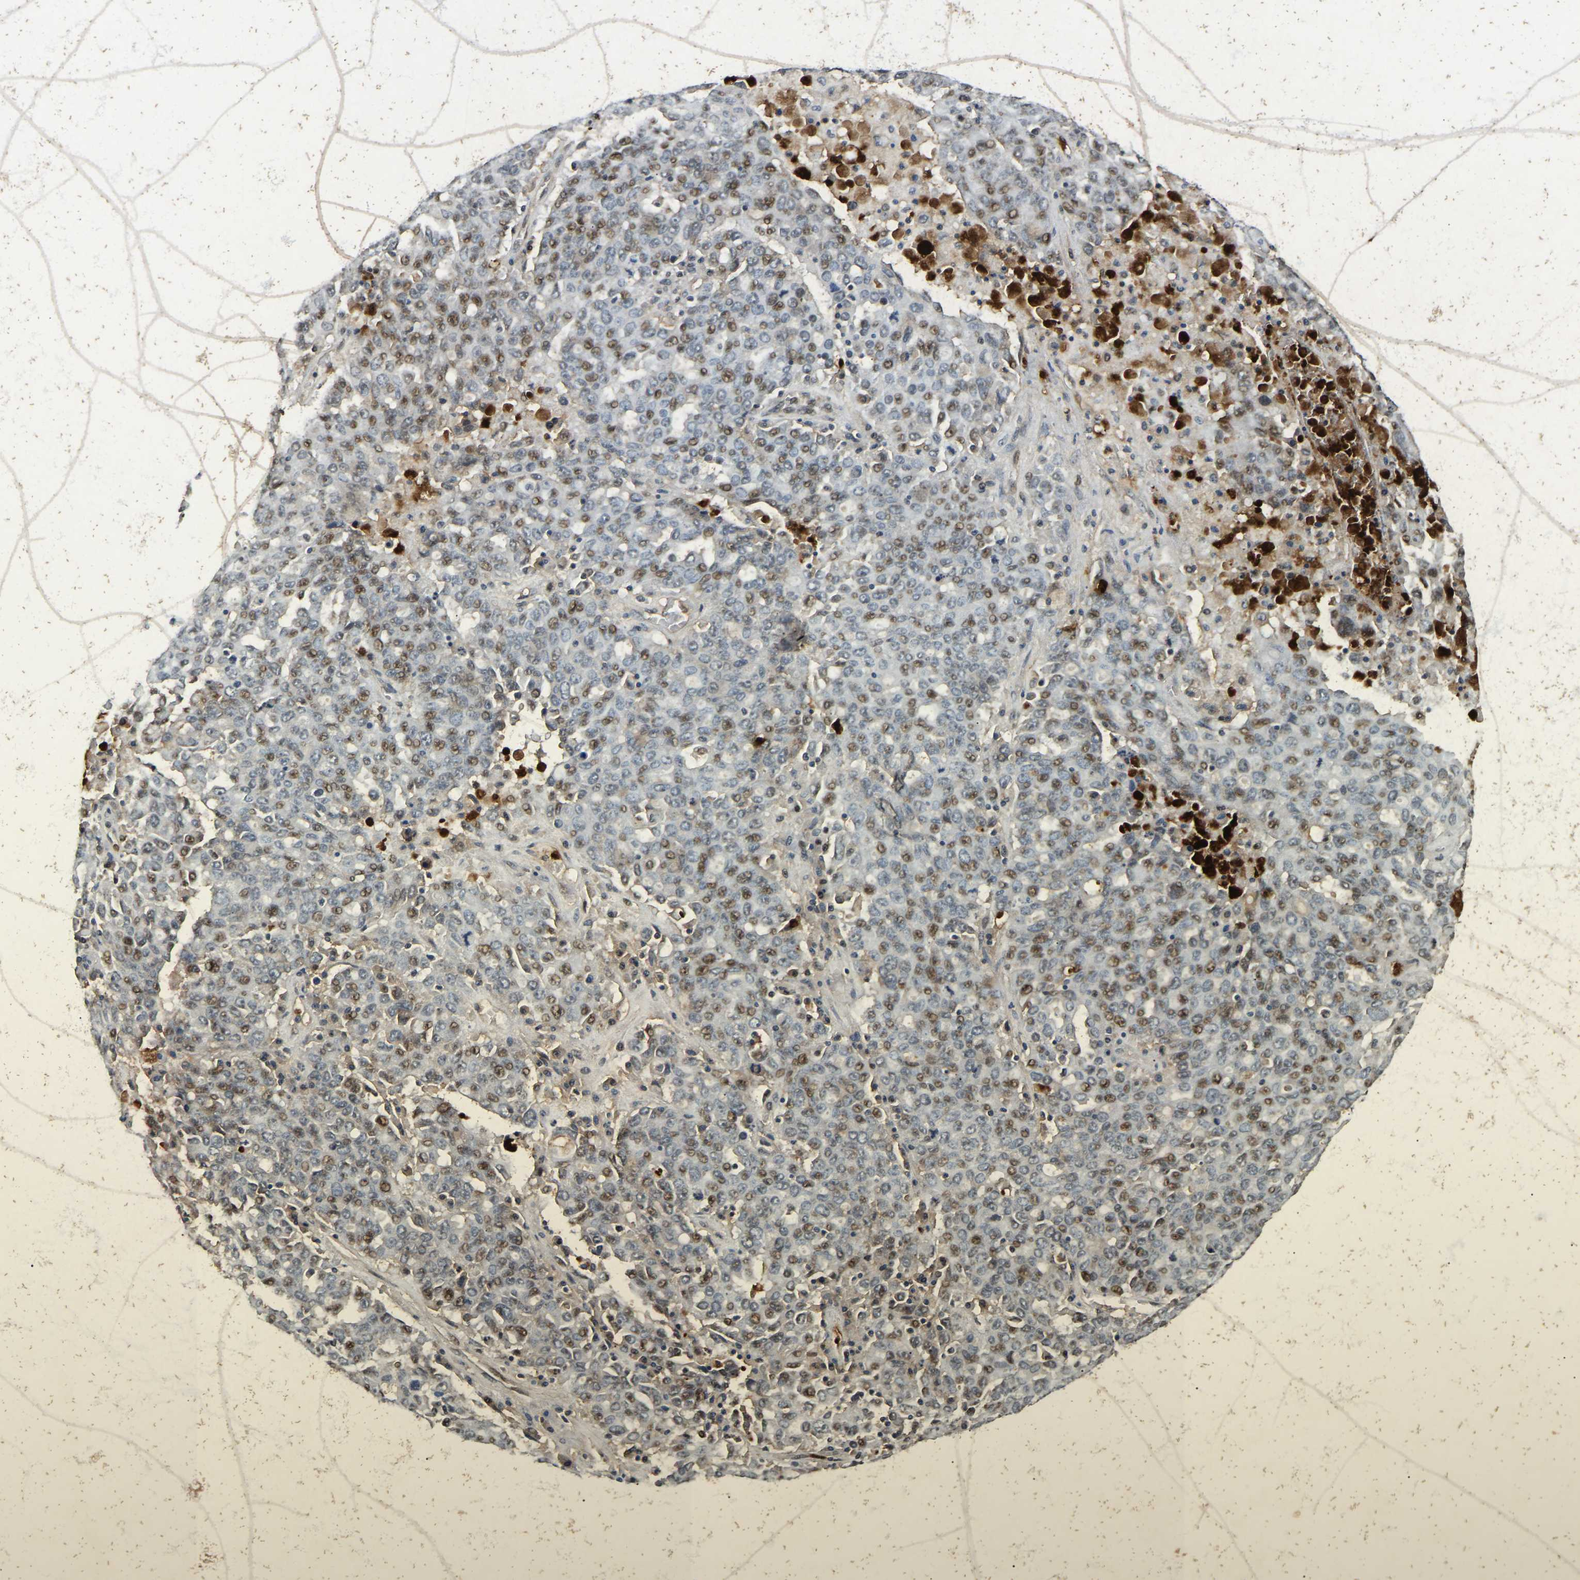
{"staining": {"intensity": "weak", "quantity": "25%-75%", "location": "nuclear"}, "tissue": "ovarian cancer", "cell_type": "Tumor cells", "image_type": "cancer", "snomed": [{"axis": "morphology", "description": "Carcinoma, endometroid"}, {"axis": "topography", "description": "Ovary"}], "caption": "Ovarian cancer stained with a brown dye reveals weak nuclear positive positivity in about 25%-75% of tumor cells.", "gene": "LRRC61", "patient": {"sex": "female", "age": 62}}